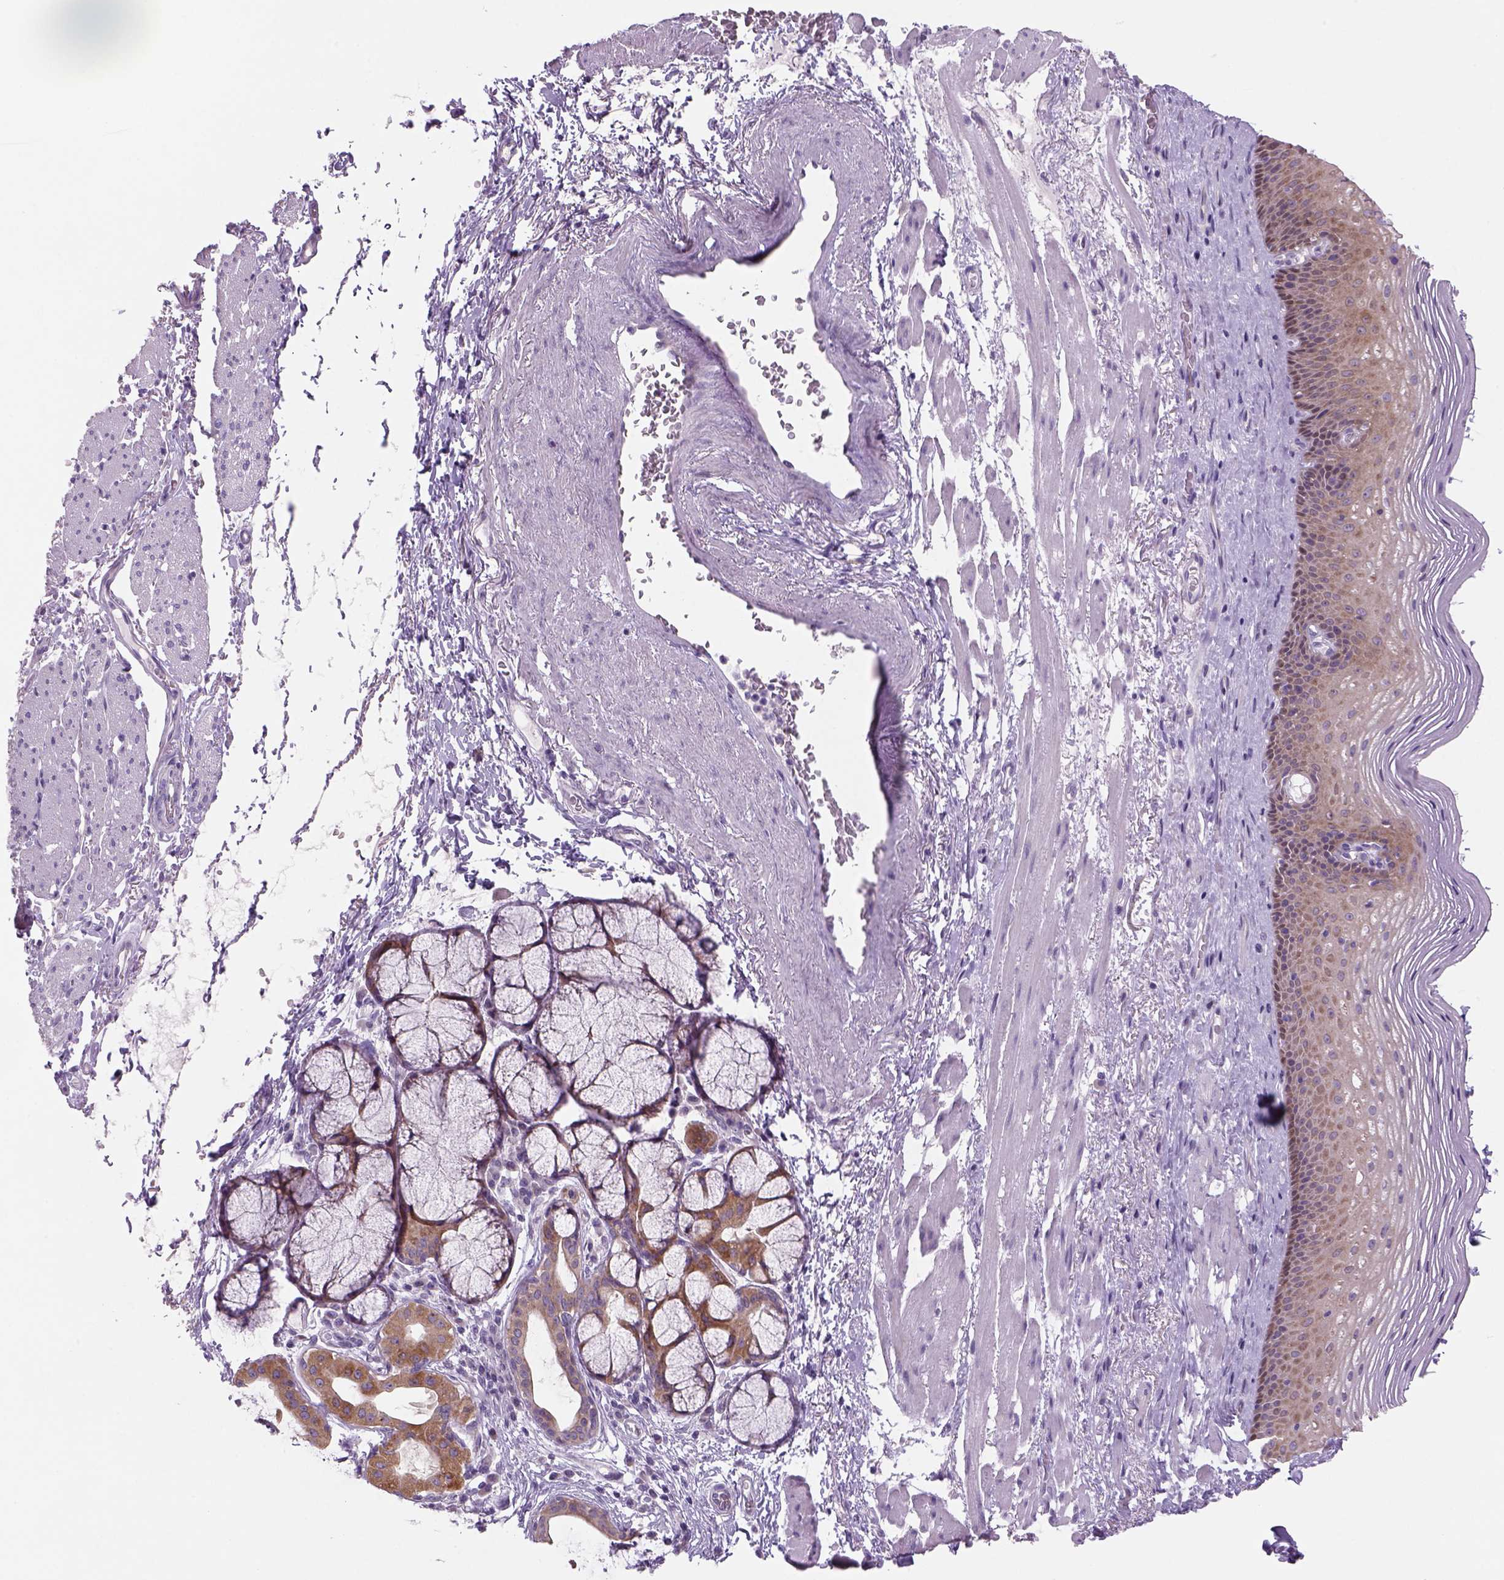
{"staining": {"intensity": "weak", "quantity": "25%-75%", "location": "cytoplasmic/membranous,nuclear"}, "tissue": "esophagus", "cell_type": "Squamous epithelial cells", "image_type": "normal", "snomed": [{"axis": "morphology", "description": "Normal tissue, NOS"}, {"axis": "topography", "description": "Esophagus"}], "caption": "Protein expression analysis of normal human esophagus reveals weak cytoplasmic/membranous,nuclear positivity in approximately 25%-75% of squamous epithelial cells. Immunohistochemistry stains the protein of interest in brown and the nuclei are stained blue.", "gene": "ADGRV1", "patient": {"sex": "male", "age": 76}}